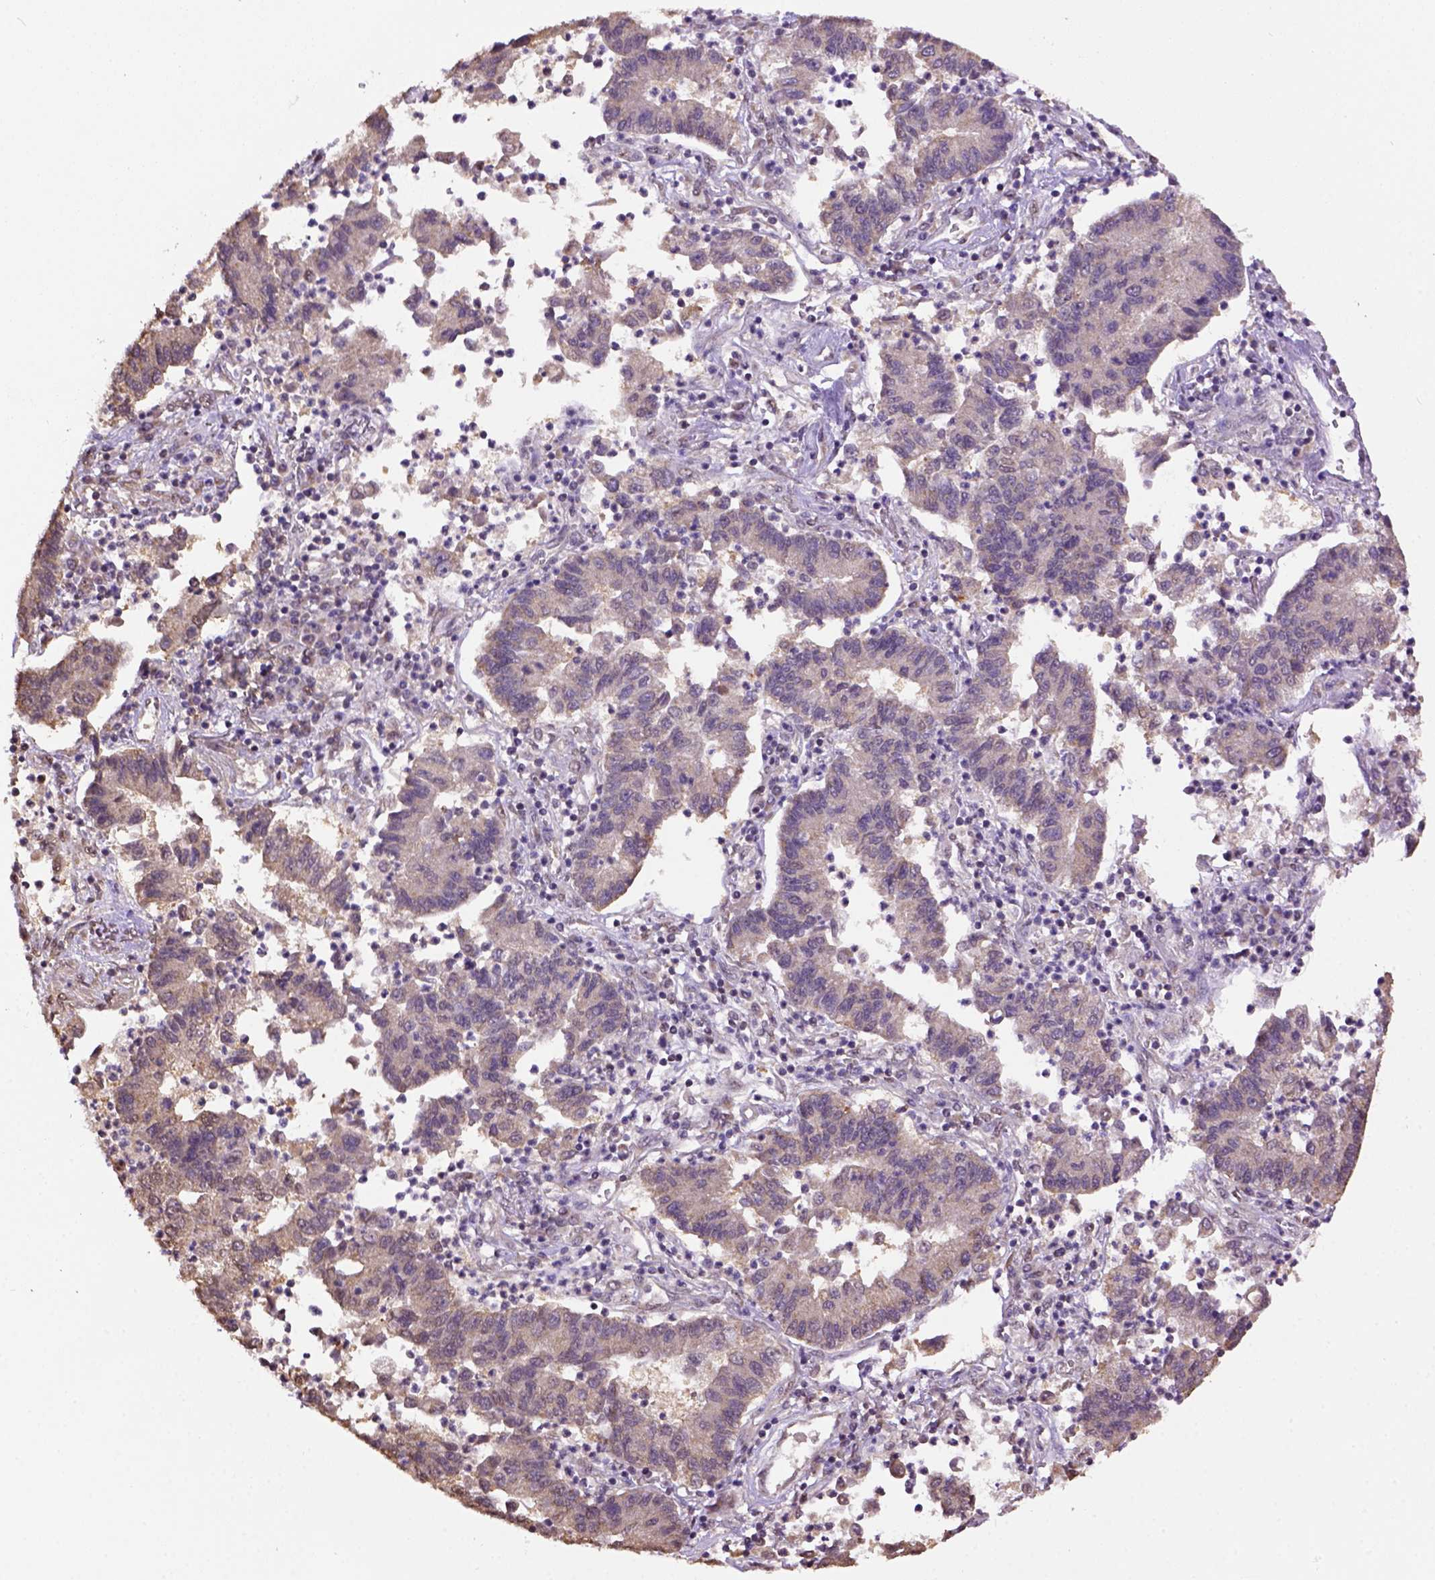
{"staining": {"intensity": "weak", "quantity": "<25%", "location": "cytoplasmic/membranous"}, "tissue": "lung cancer", "cell_type": "Tumor cells", "image_type": "cancer", "snomed": [{"axis": "morphology", "description": "Adenocarcinoma, NOS"}, {"axis": "topography", "description": "Lung"}], "caption": "DAB immunohistochemical staining of human adenocarcinoma (lung) demonstrates no significant positivity in tumor cells.", "gene": "WDR17", "patient": {"sex": "female", "age": 57}}